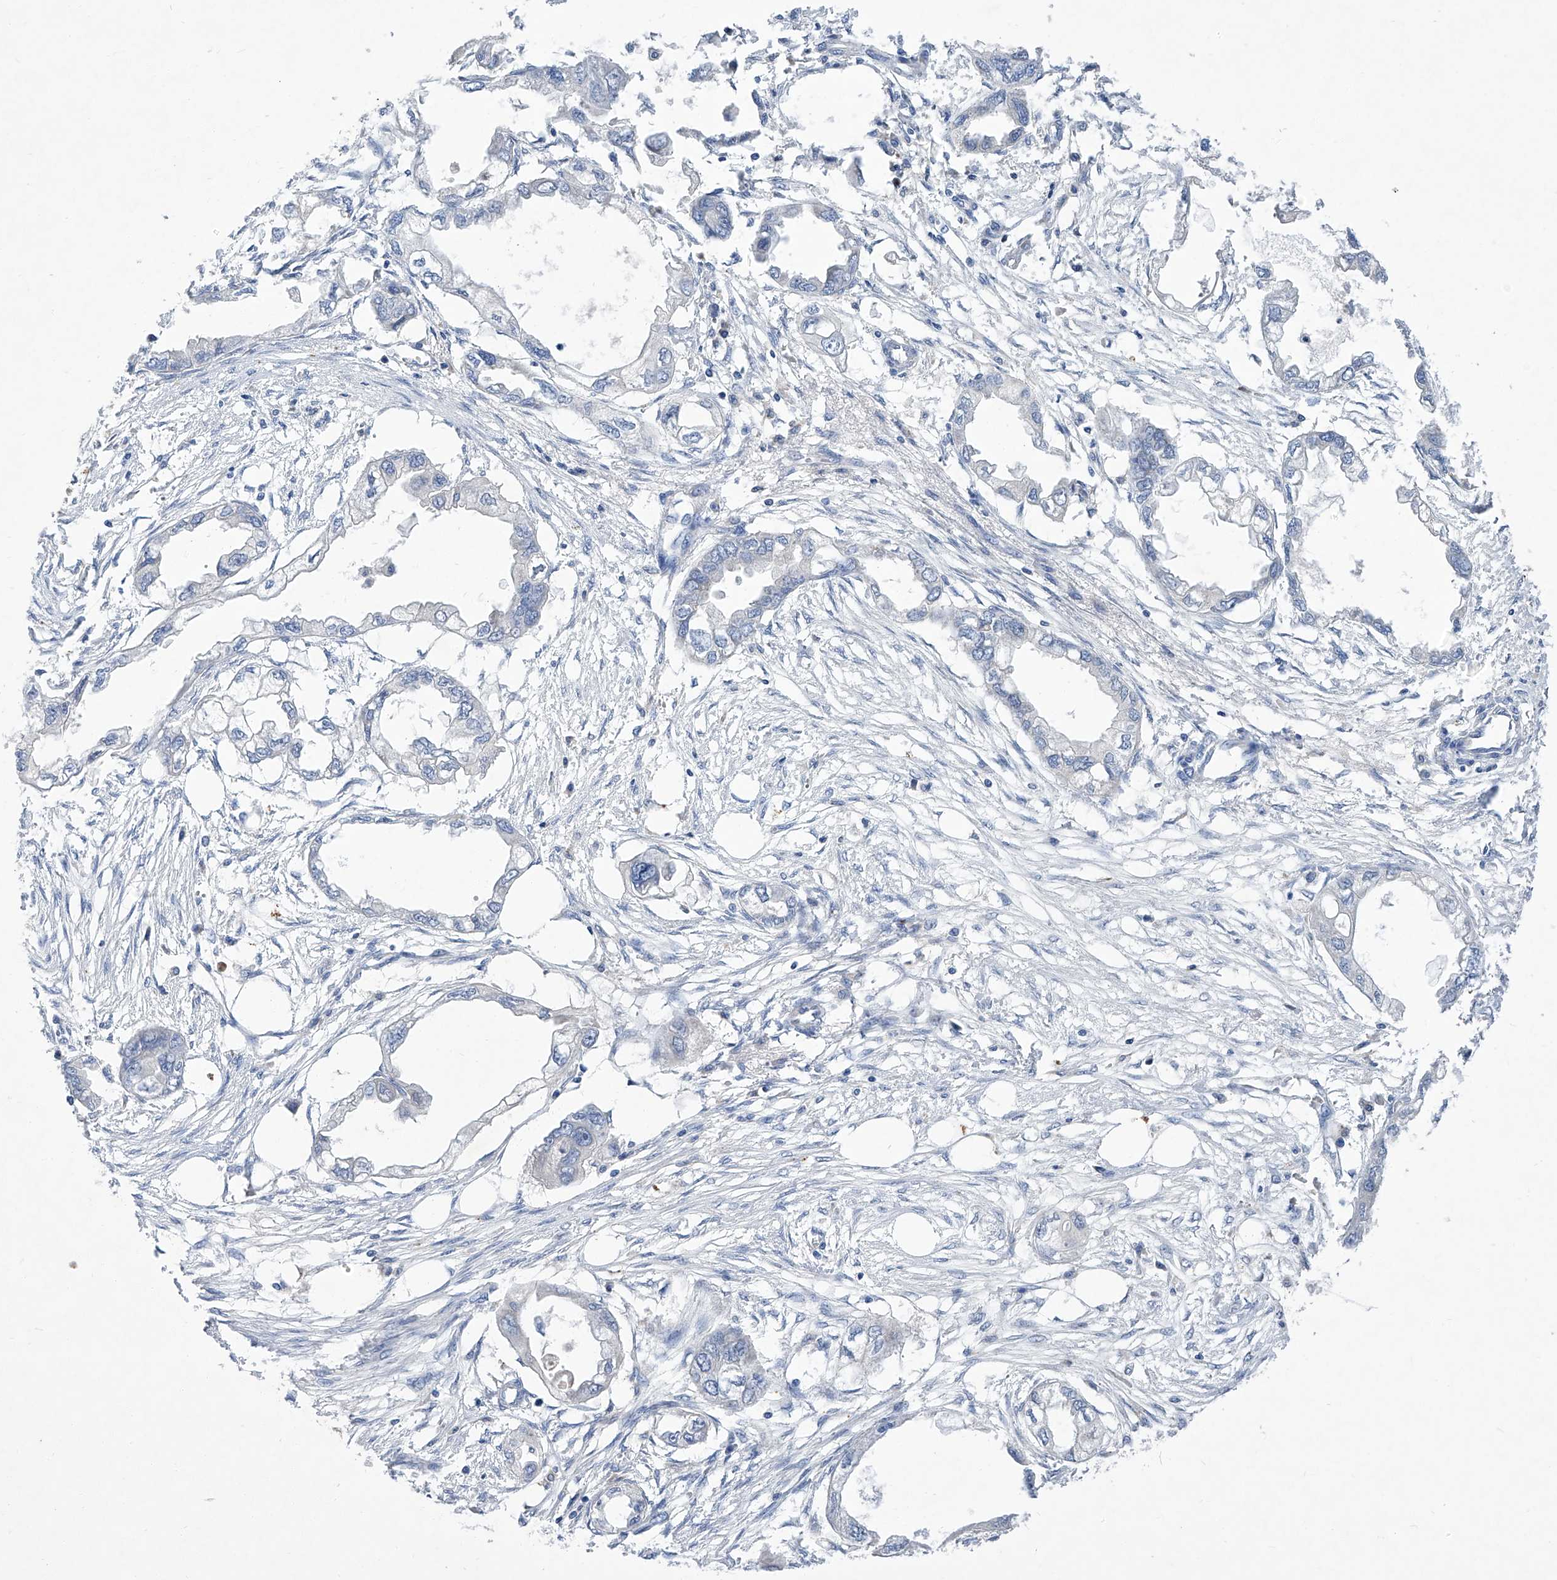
{"staining": {"intensity": "negative", "quantity": "none", "location": "none"}, "tissue": "endometrial cancer", "cell_type": "Tumor cells", "image_type": "cancer", "snomed": [{"axis": "morphology", "description": "Adenocarcinoma, NOS"}, {"axis": "morphology", "description": "Adenocarcinoma, metastatic, NOS"}, {"axis": "topography", "description": "Adipose tissue"}, {"axis": "topography", "description": "Endometrium"}], "caption": "Human endometrial cancer (adenocarcinoma) stained for a protein using IHC reveals no expression in tumor cells.", "gene": "SBK2", "patient": {"sex": "female", "age": 67}}